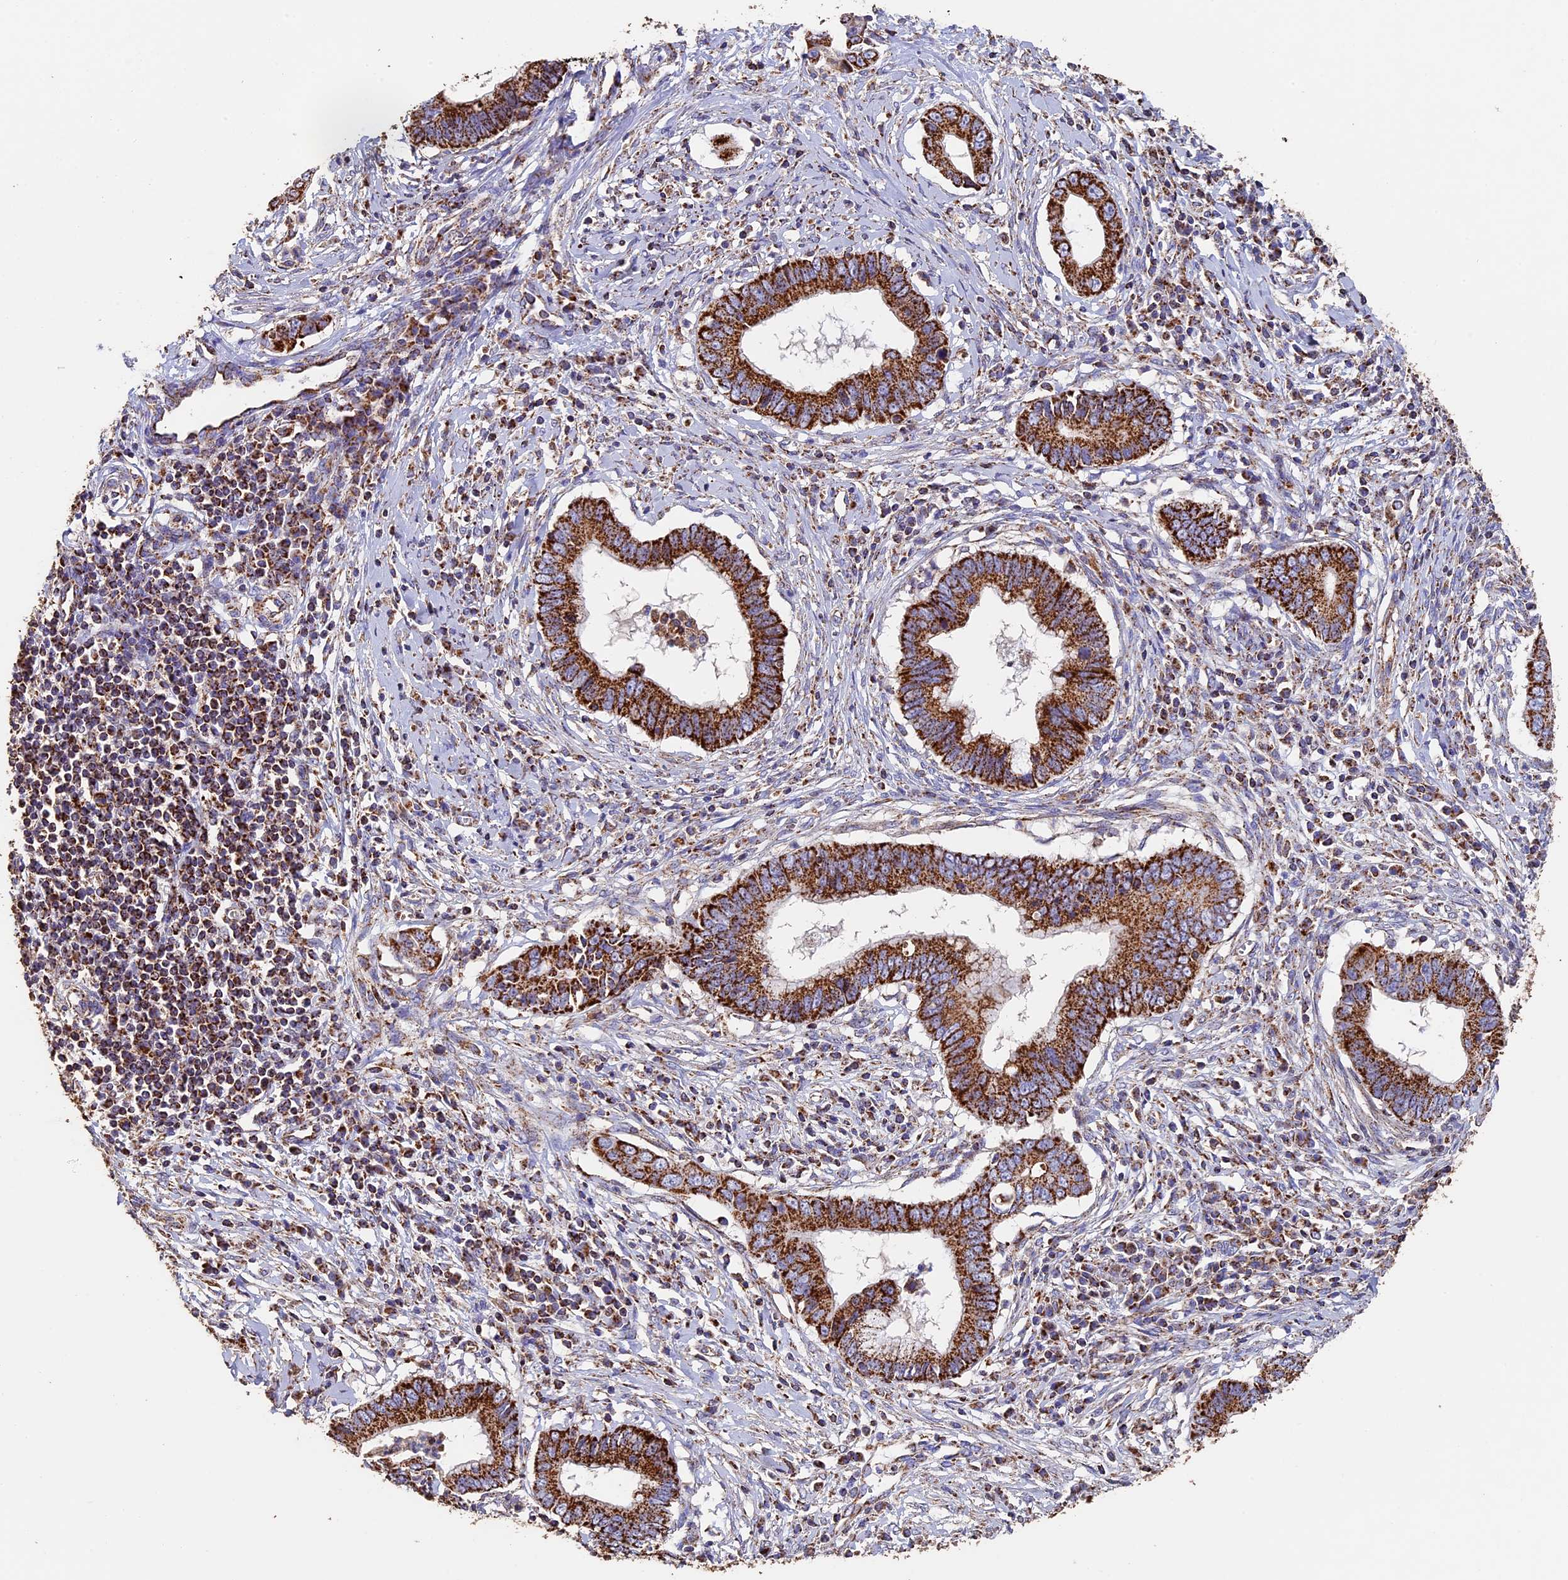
{"staining": {"intensity": "strong", "quantity": ">75%", "location": "cytoplasmic/membranous"}, "tissue": "cervical cancer", "cell_type": "Tumor cells", "image_type": "cancer", "snomed": [{"axis": "morphology", "description": "Adenocarcinoma, NOS"}, {"axis": "topography", "description": "Cervix"}], "caption": "Immunohistochemistry photomicrograph of adenocarcinoma (cervical) stained for a protein (brown), which displays high levels of strong cytoplasmic/membranous positivity in about >75% of tumor cells.", "gene": "ADAT1", "patient": {"sex": "female", "age": 44}}